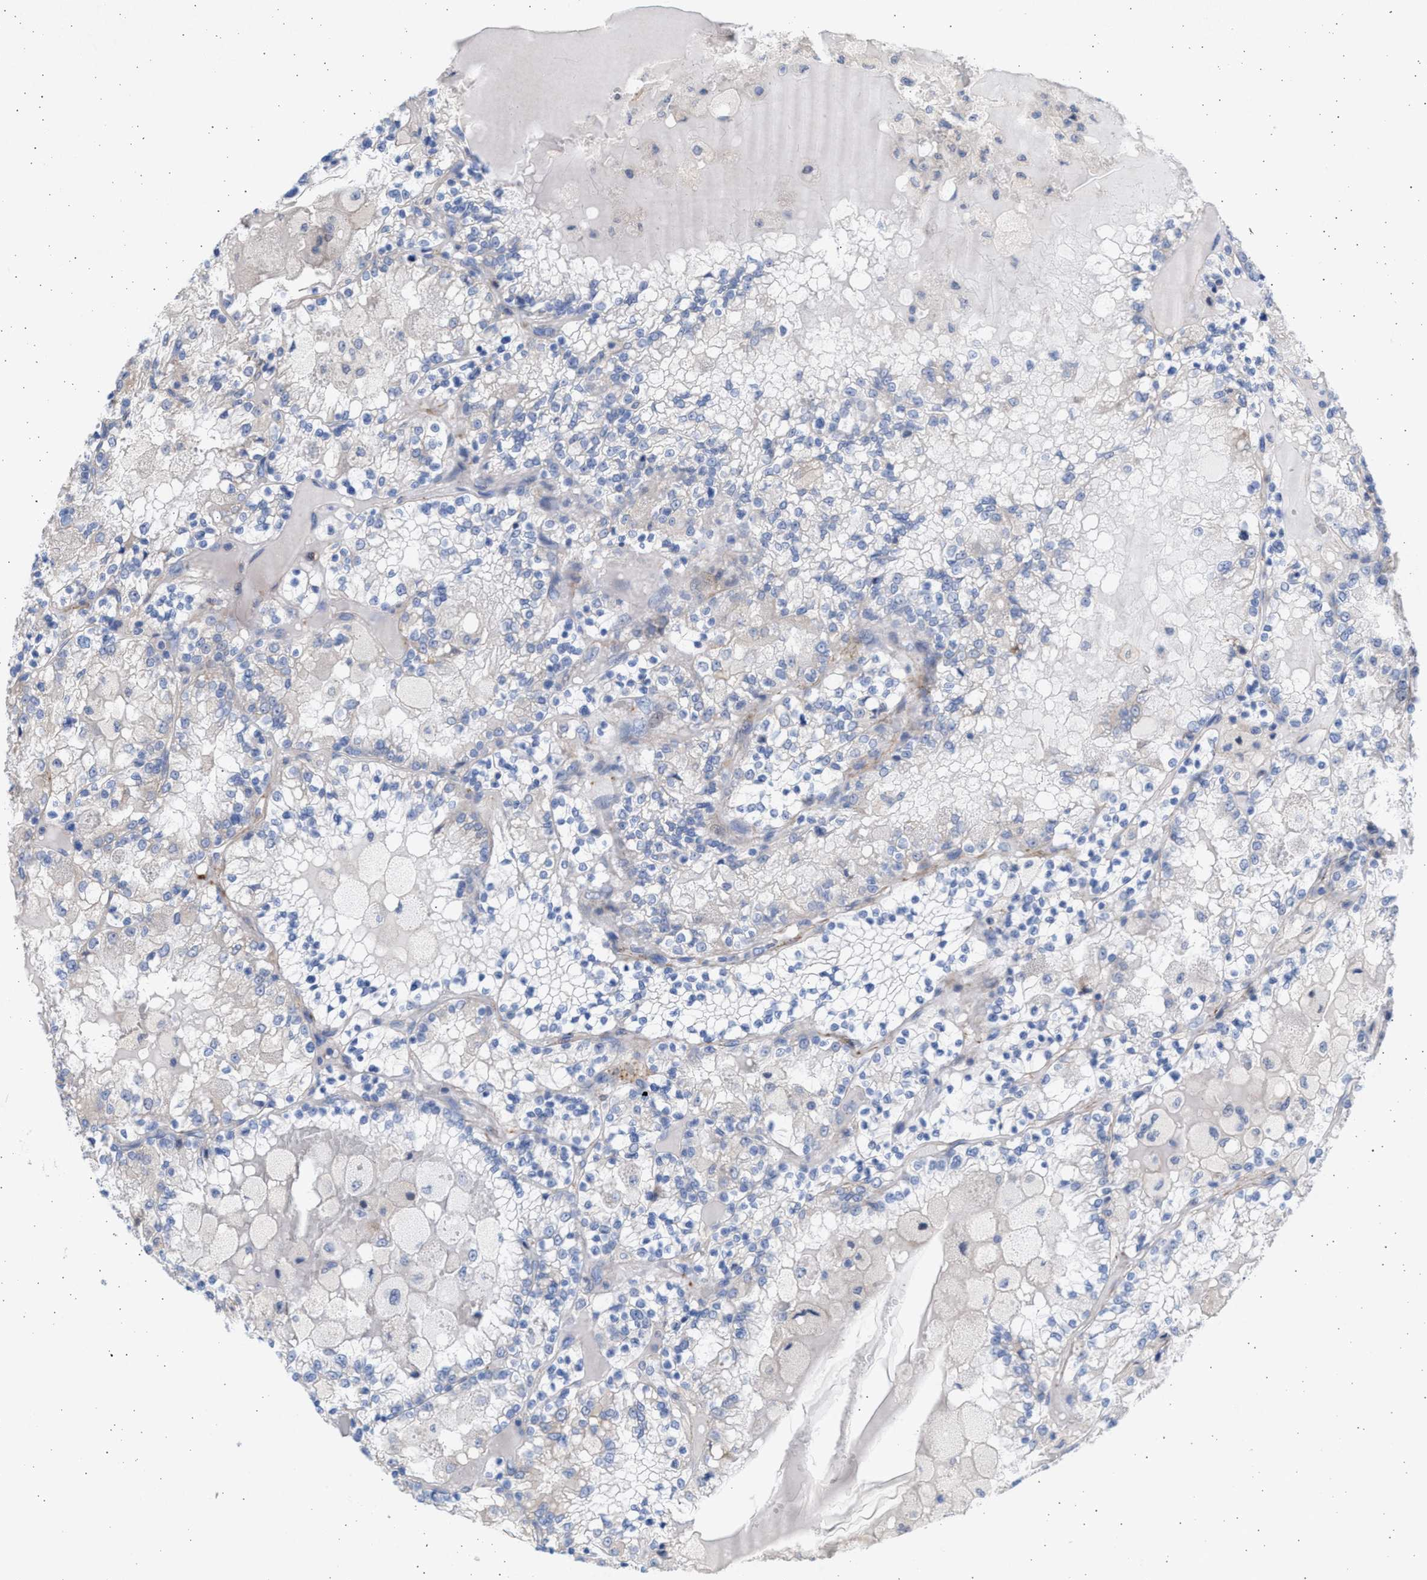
{"staining": {"intensity": "negative", "quantity": "none", "location": "none"}, "tissue": "renal cancer", "cell_type": "Tumor cells", "image_type": "cancer", "snomed": [{"axis": "morphology", "description": "Adenocarcinoma, NOS"}, {"axis": "topography", "description": "Kidney"}], "caption": "The image displays no staining of tumor cells in renal cancer.", "gene": "NBR1", "patient": {"sex": "female", "age": 56}}